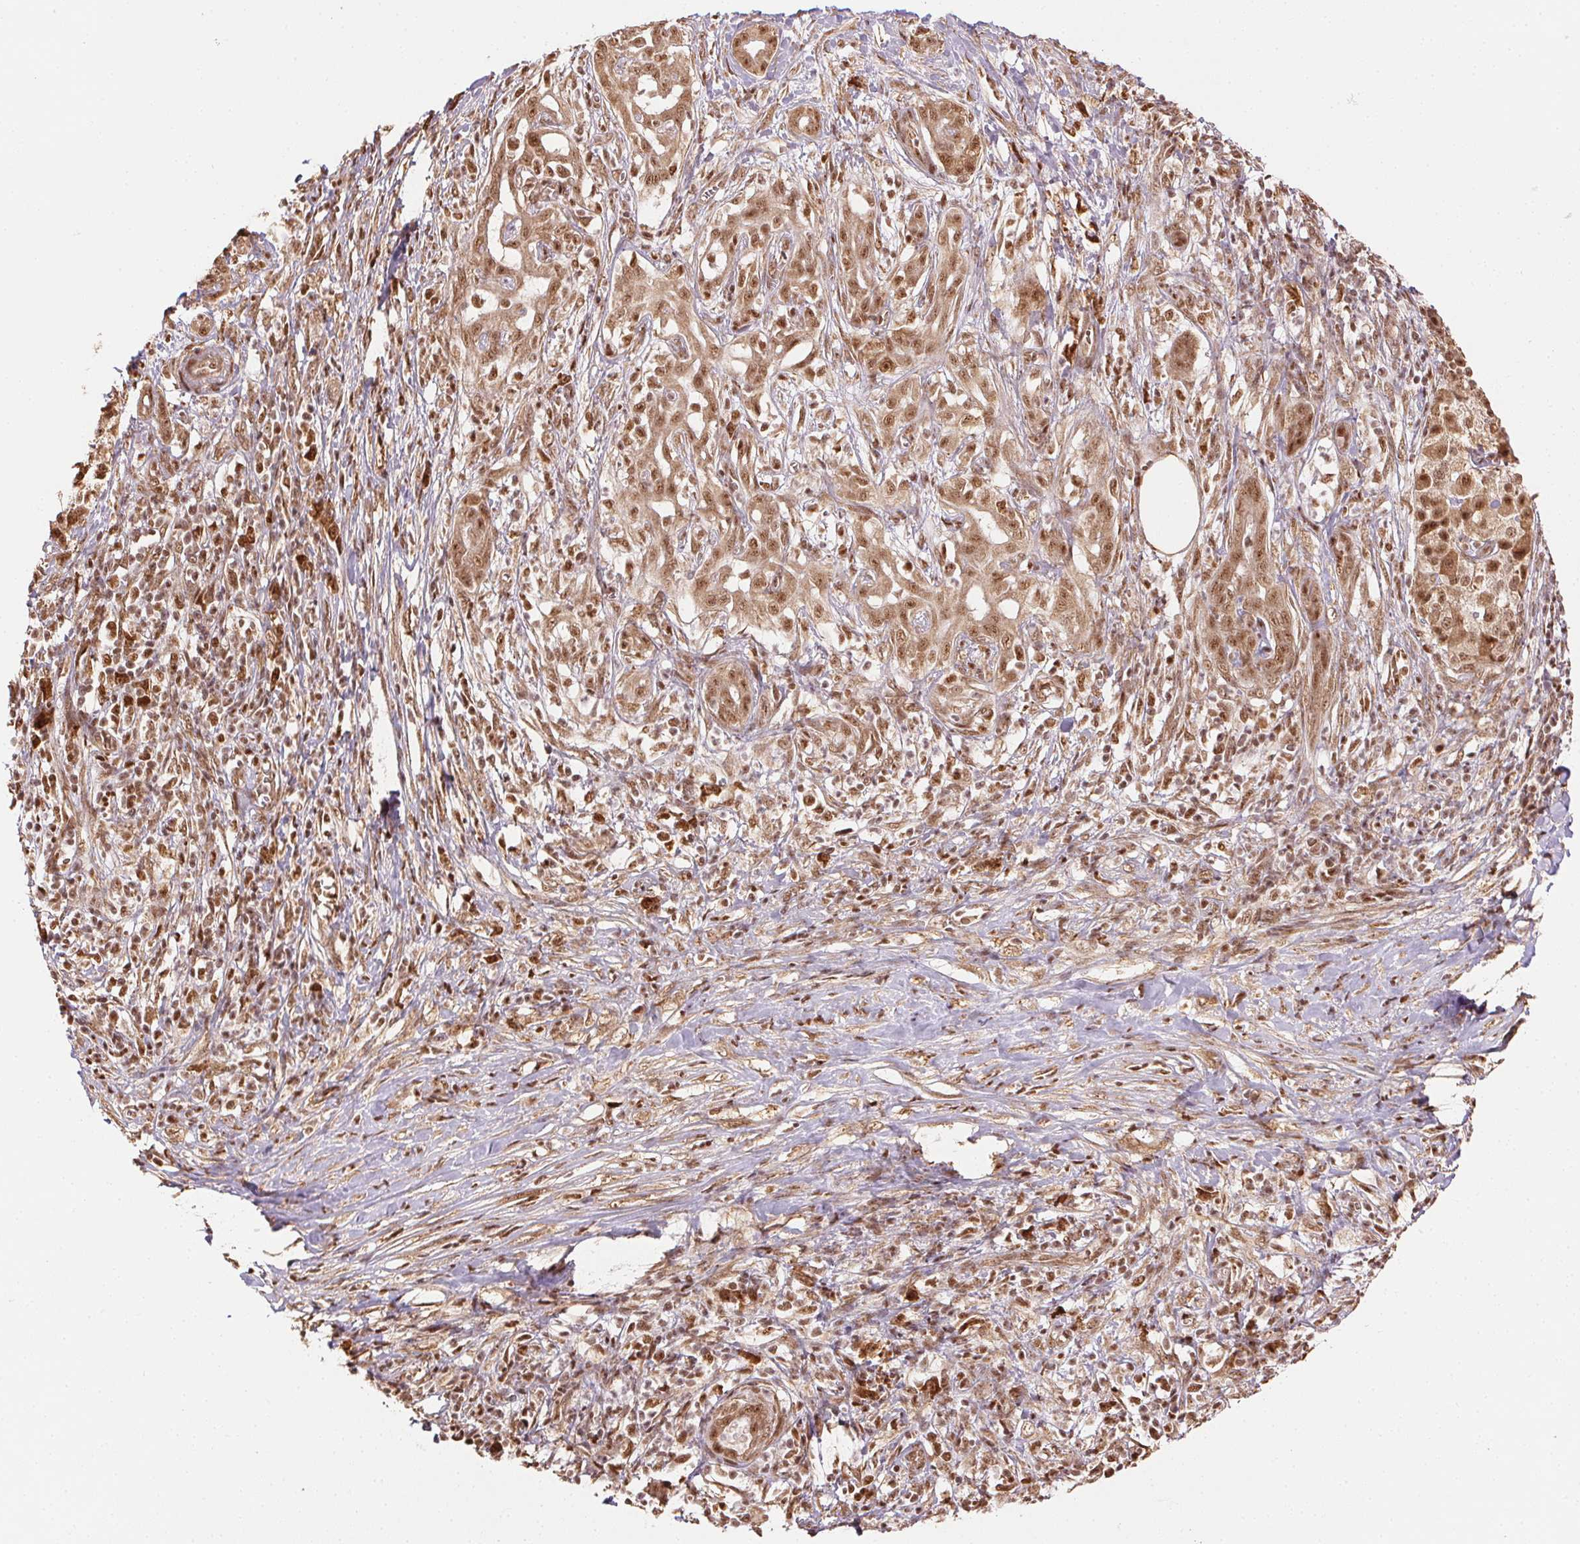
{"staining": {"intensity": "moderate", "quantity": ">75%", "location": "cytoplasmic/membranous,nuclear"}, "tissue": "pancreatic cancer", "cell_type": "Tumor cells", "image_type": "cancer", "snomed": [{"axis": "morphology", "description": "Adenocarcinoma, NOS"}, {"axis": "topography", "description": "Pancreas"}], "caption": "Pancreatic cancer tissue demonstrates moderate cytoplasmic/membranous and nuclear staining in about >75% of tumor cells", "gene": "TREML4", "patient": {"sex": "male", "age": 61}}